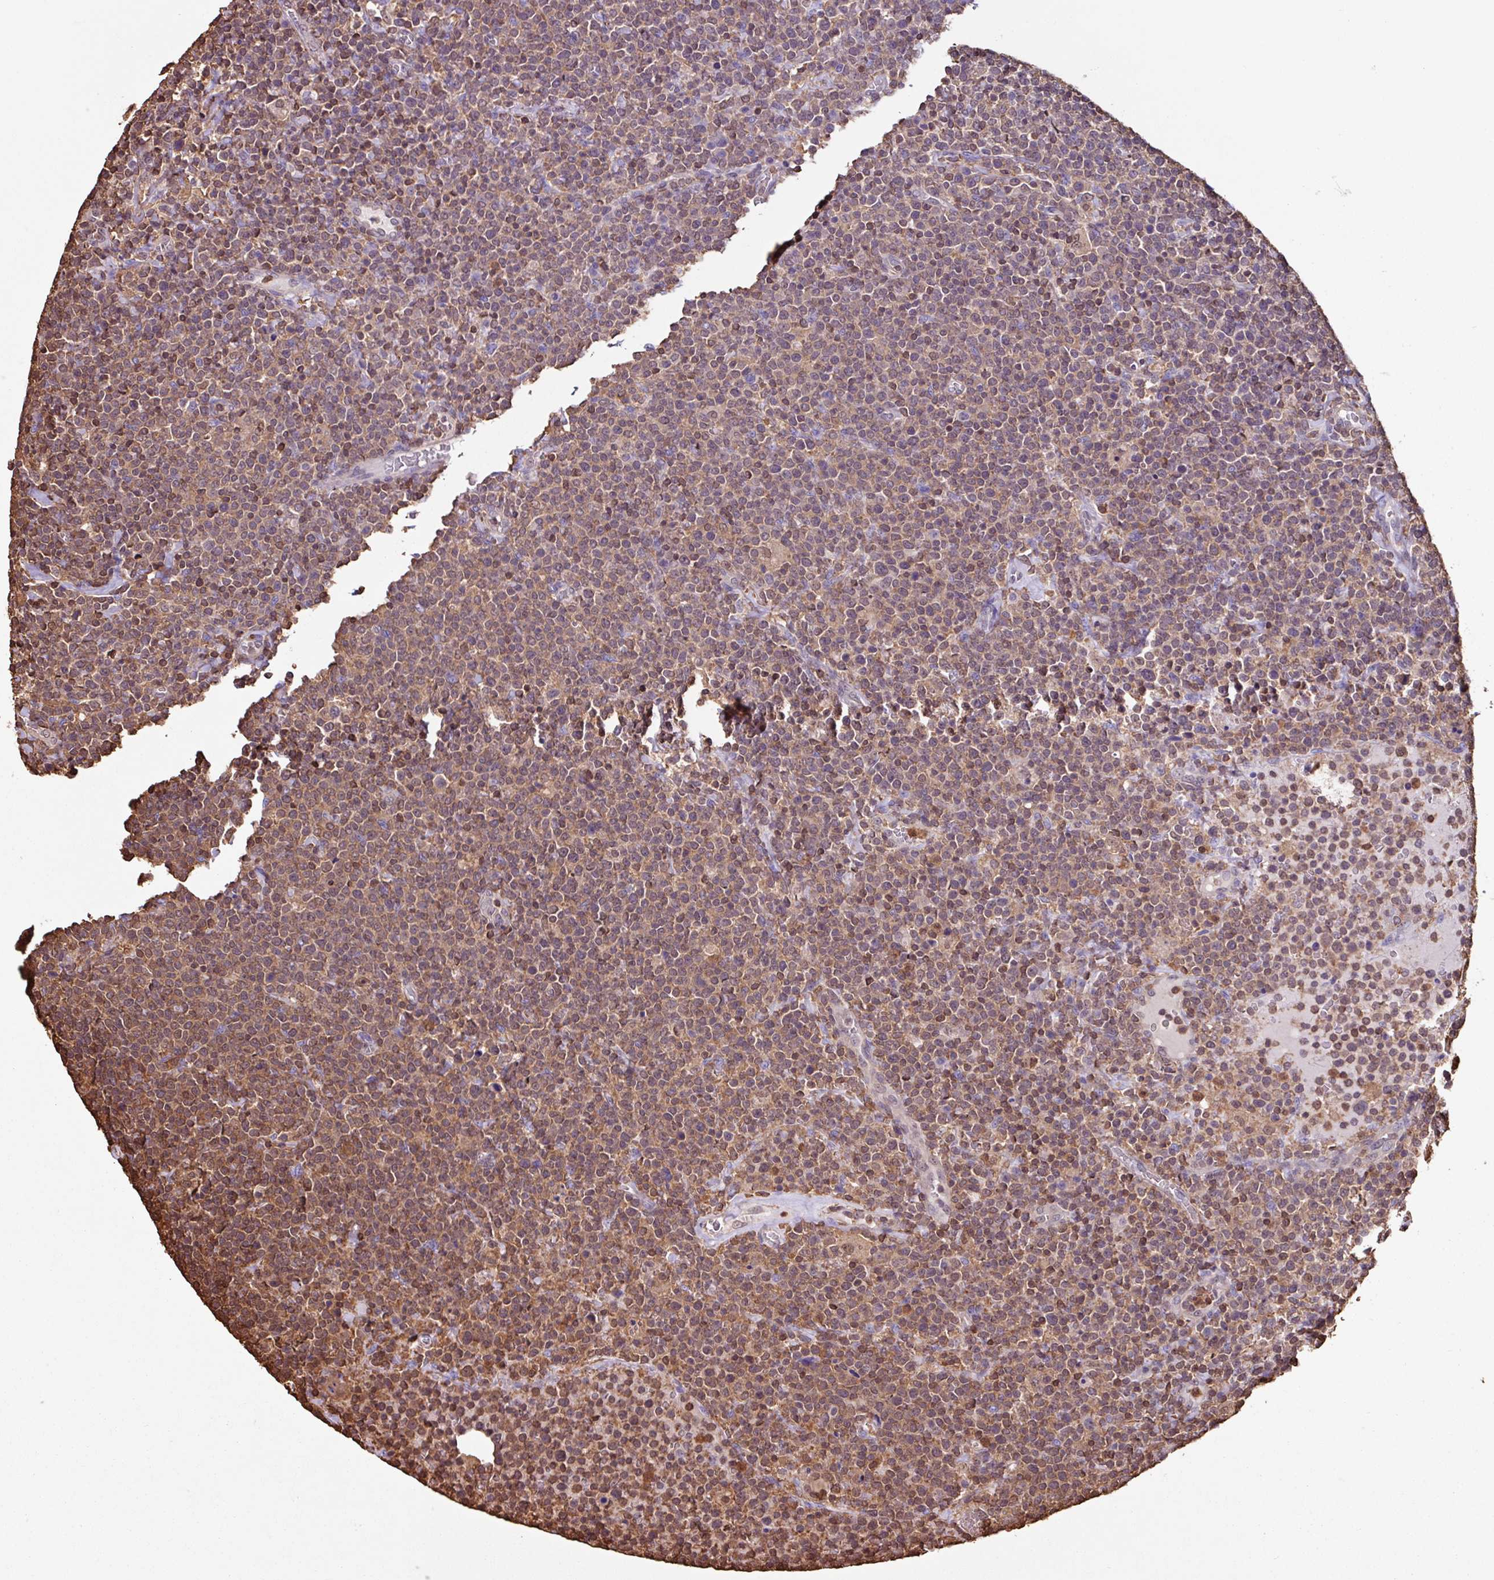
{"staining": {"intensity": "moderate", "quantity": "25%-75%", "location": "cytoplasmic/membranous,nuclear"}, "tissue": "lymphoma", "cell_type": "Tumor cells", "image_type": "cancer", "snomed": [{"axis": "morphology", "description": "Malignant lymphoma, non-Hodgkin's type, High grade"}, {"axis": "topography", "description": "Lymph node"}], "caption": "There is medium levels of moderate cytoplasmic/membranous and nuclear expression in tumor cells of high-grade malignant lymphoma, non-Hodgkin's type, as demonstrated by immunohistochemical staining (brown color).", "gene": "ARHGDIB", "patient": {"sex": "male", "age": 61}}